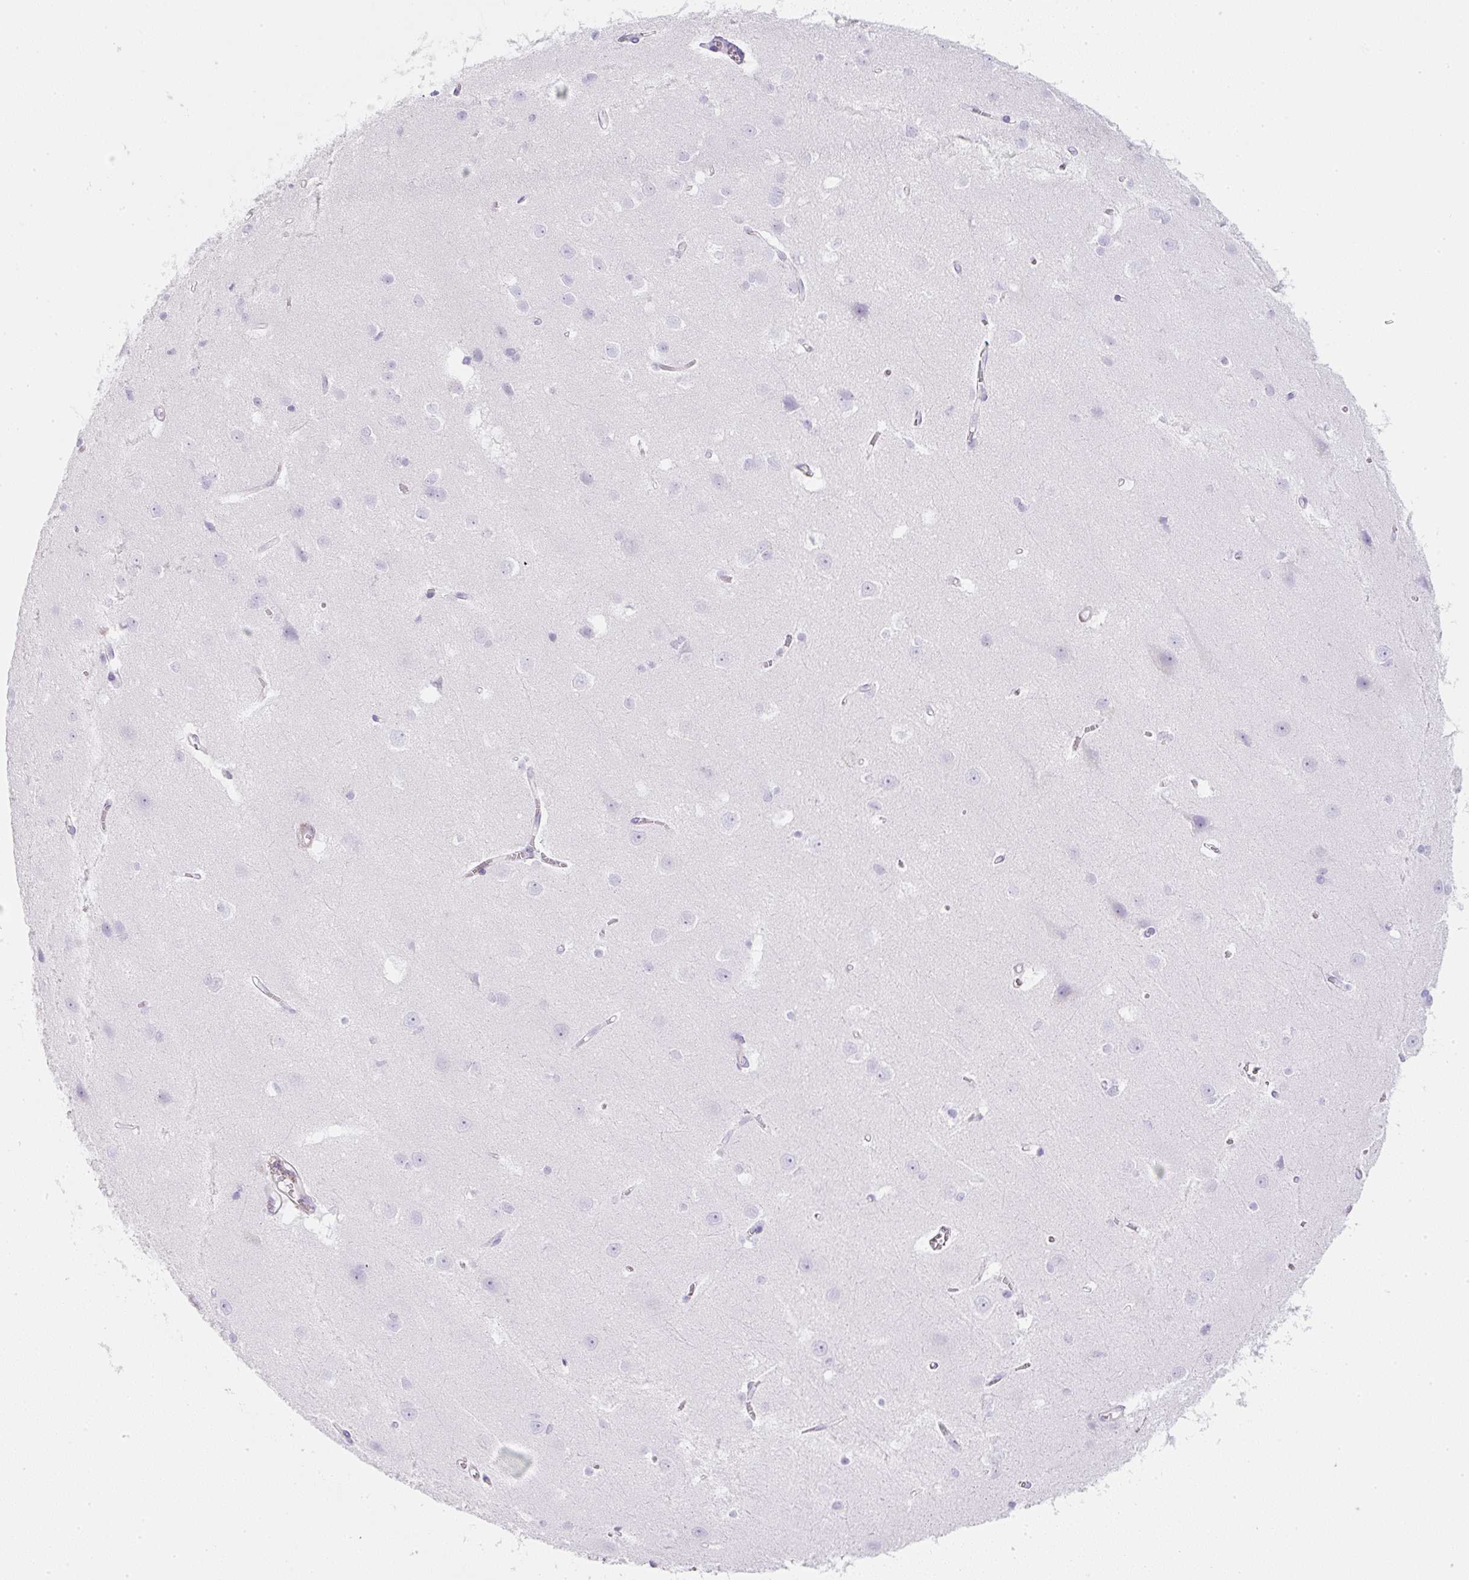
{"staining": {"intensity": "moderate", "quantity": "<25%", "location": "cytoplasmic/membranous"}, "tissue": "cerebral cortex", "cell_type": "Endothelial cells", "image_type": "normal", "snomed": [{"axis": "morphology", "description": "Normal tissue, NOS"}, {"axis": "topography", "description": "Cerebral cortex"}], "caption": "Immunohistochemistry of benign human cerebral cortex exhibits low levels of moderate cytoplasmic/membranous positivity in about <25% of endothelial cells. Ihc stains the protein in brown and the nuclei are stained blue.", "gene": "ZNF689", "patient": {"sex": "male", "age": 37}}